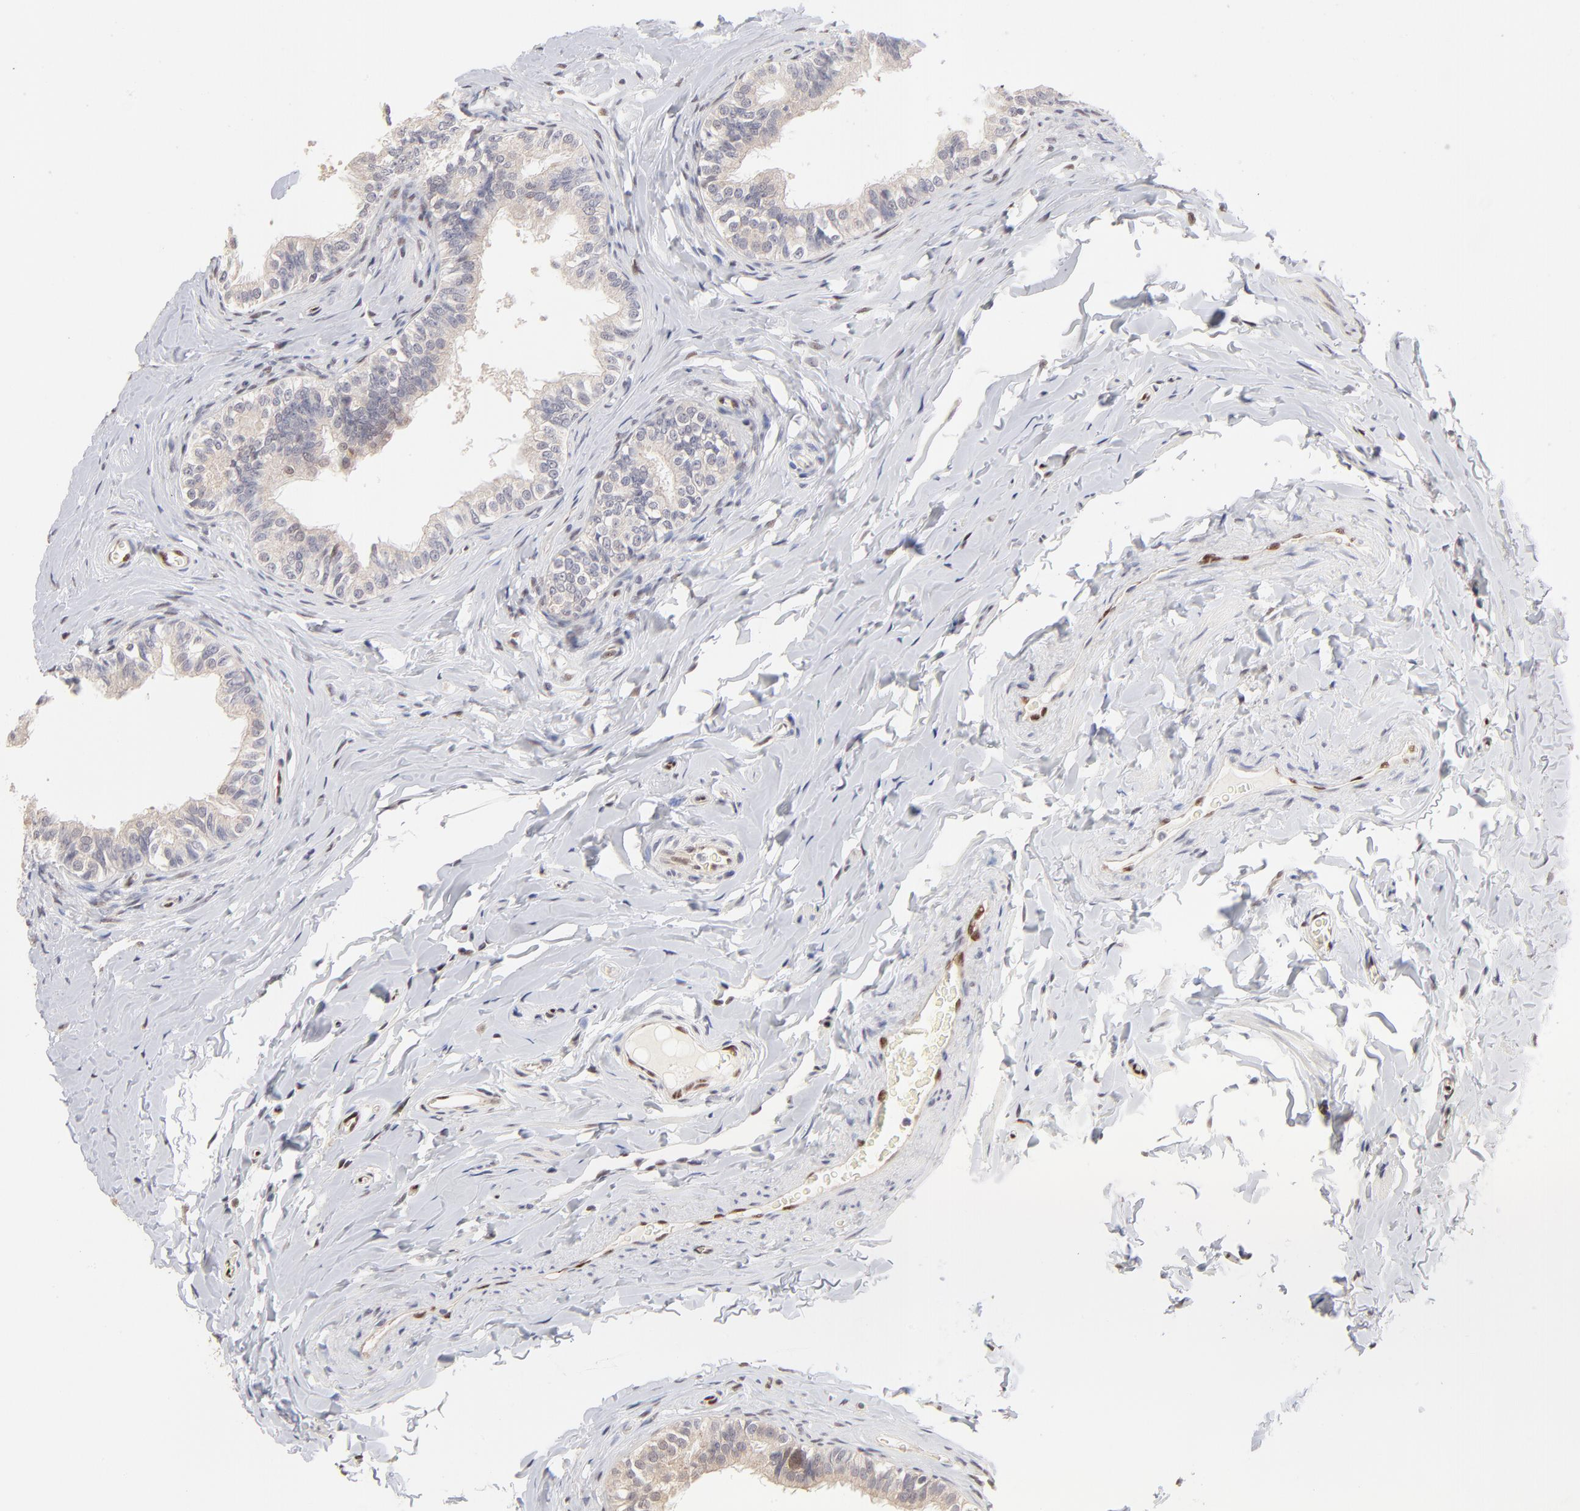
{"staining": {"intensity": "moderate", "quantity": "25%-75%", "location": "nuclear"}, "tissue": "epididymis", "cell_type": "Glandular cells", "image_type": "normal", "snomed": [{"axis": "morphology", "description": "Normal tissue, NOS"}, {"axis": "topography", "description": "Soft tissue"}, {"axis": "topography", "description": "Epididymis"}], "caption": "Moderate nuclear protein staining is appreciated in approximately 25%-75% of glandular cells in epididymis. Nuclei are stained in blue.", "gene": "STAT3", "patient": {"sex": "male", "age": 26}}